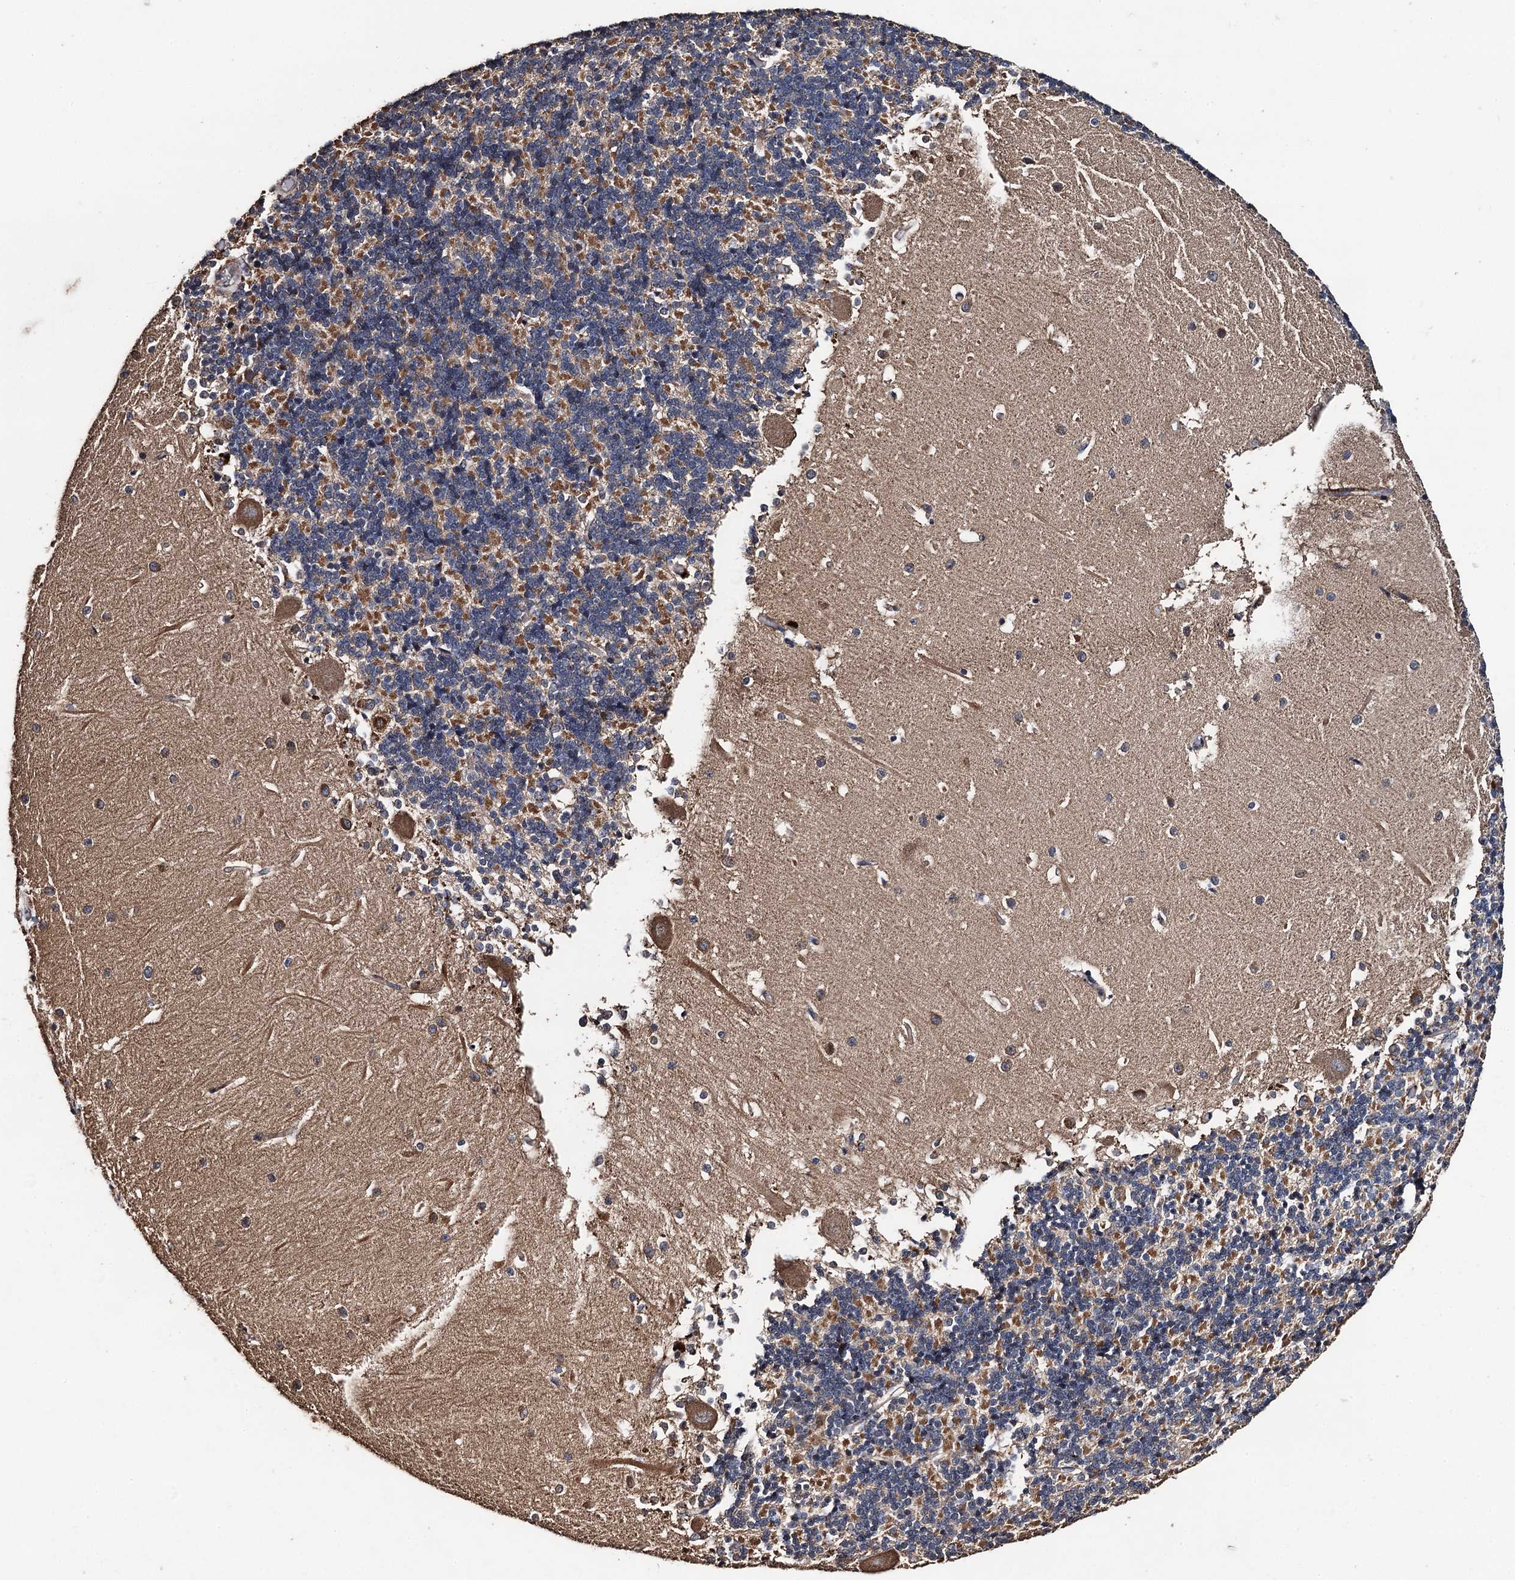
{"staining": {"intensity": "strong", "quantity": "<25%", "location": "cytoplasmic/membranous"}, "tissue": "cerebellum", "cell_type": "Cells in granular layer", "image_type": "normal", "snomed": [{"axis": "morphology", "description": "Normal tissue, NOS"}, {"axis": "topography", "description": "Cerebellum"}], "caption": "About <25% of cells in granular layer in benign cerebellum demonstrate strong cytoplasmic/membranous protein positivity as visualized by brown immunohistochemical staining.", "gene": "PPTC7", "patient": {"sex": "male", "age": 37}}